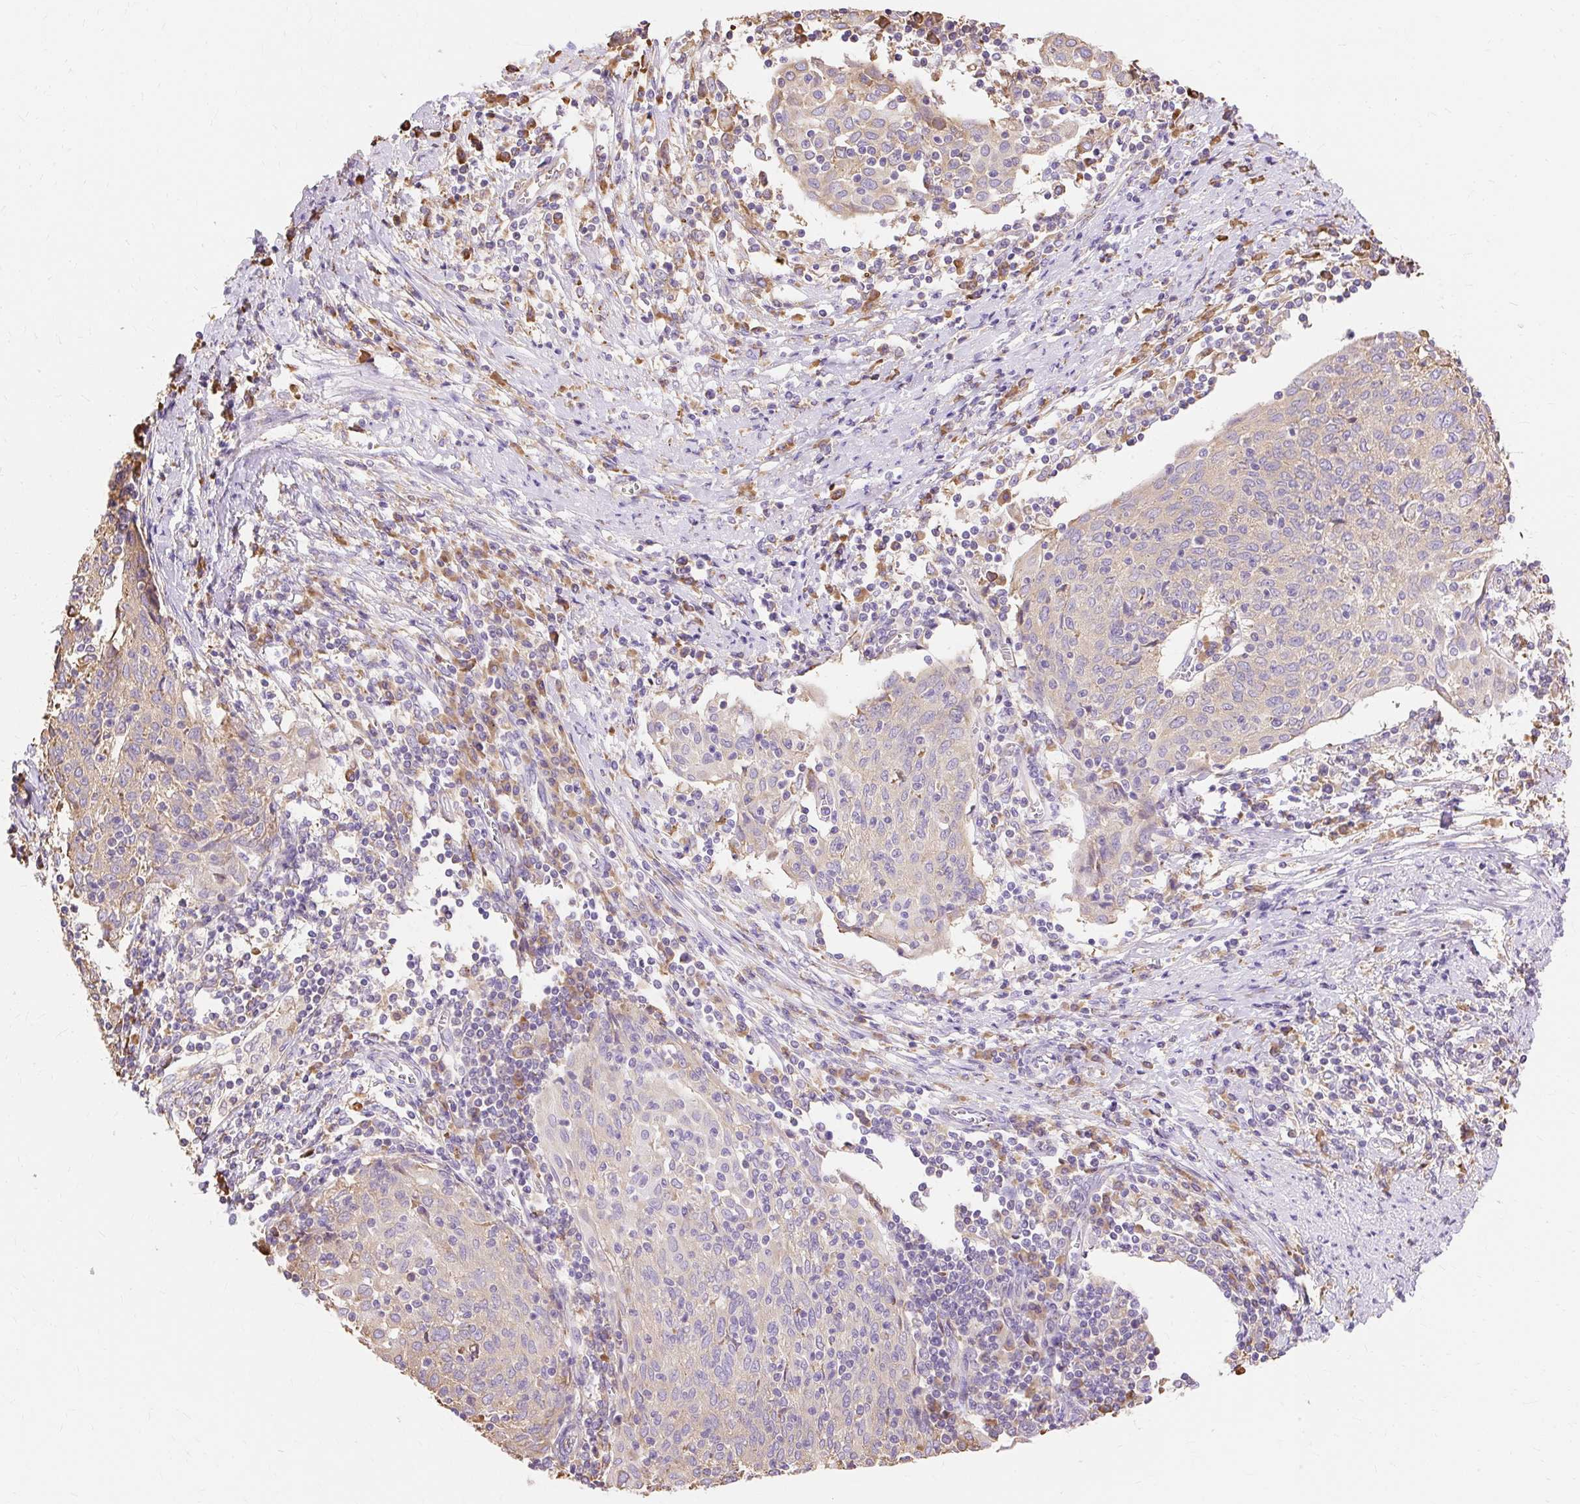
{"staining": {"intensity": "weak", "quantity": "<25%", "location": "cytoplasmic/membranous"}, "tissue": "cervical cancer", "cell_type": "Tumor cells", "image_type": "cancer", "snomed": [{"axis": "morphology", "description": "Squamous cell carcinoma, NOS"}, {"axis": "topography", "description": "Cervix"}], "caption": "High magnification brightfield microscopy of cervical cancer (squamous cell carcinoma) stained with DAB (brown) and counterstained with hematoxylin (blue): tumor cells show no significant positivity.", "gene": "RPS17", "patient": {"sex": "female", "age": 52}}